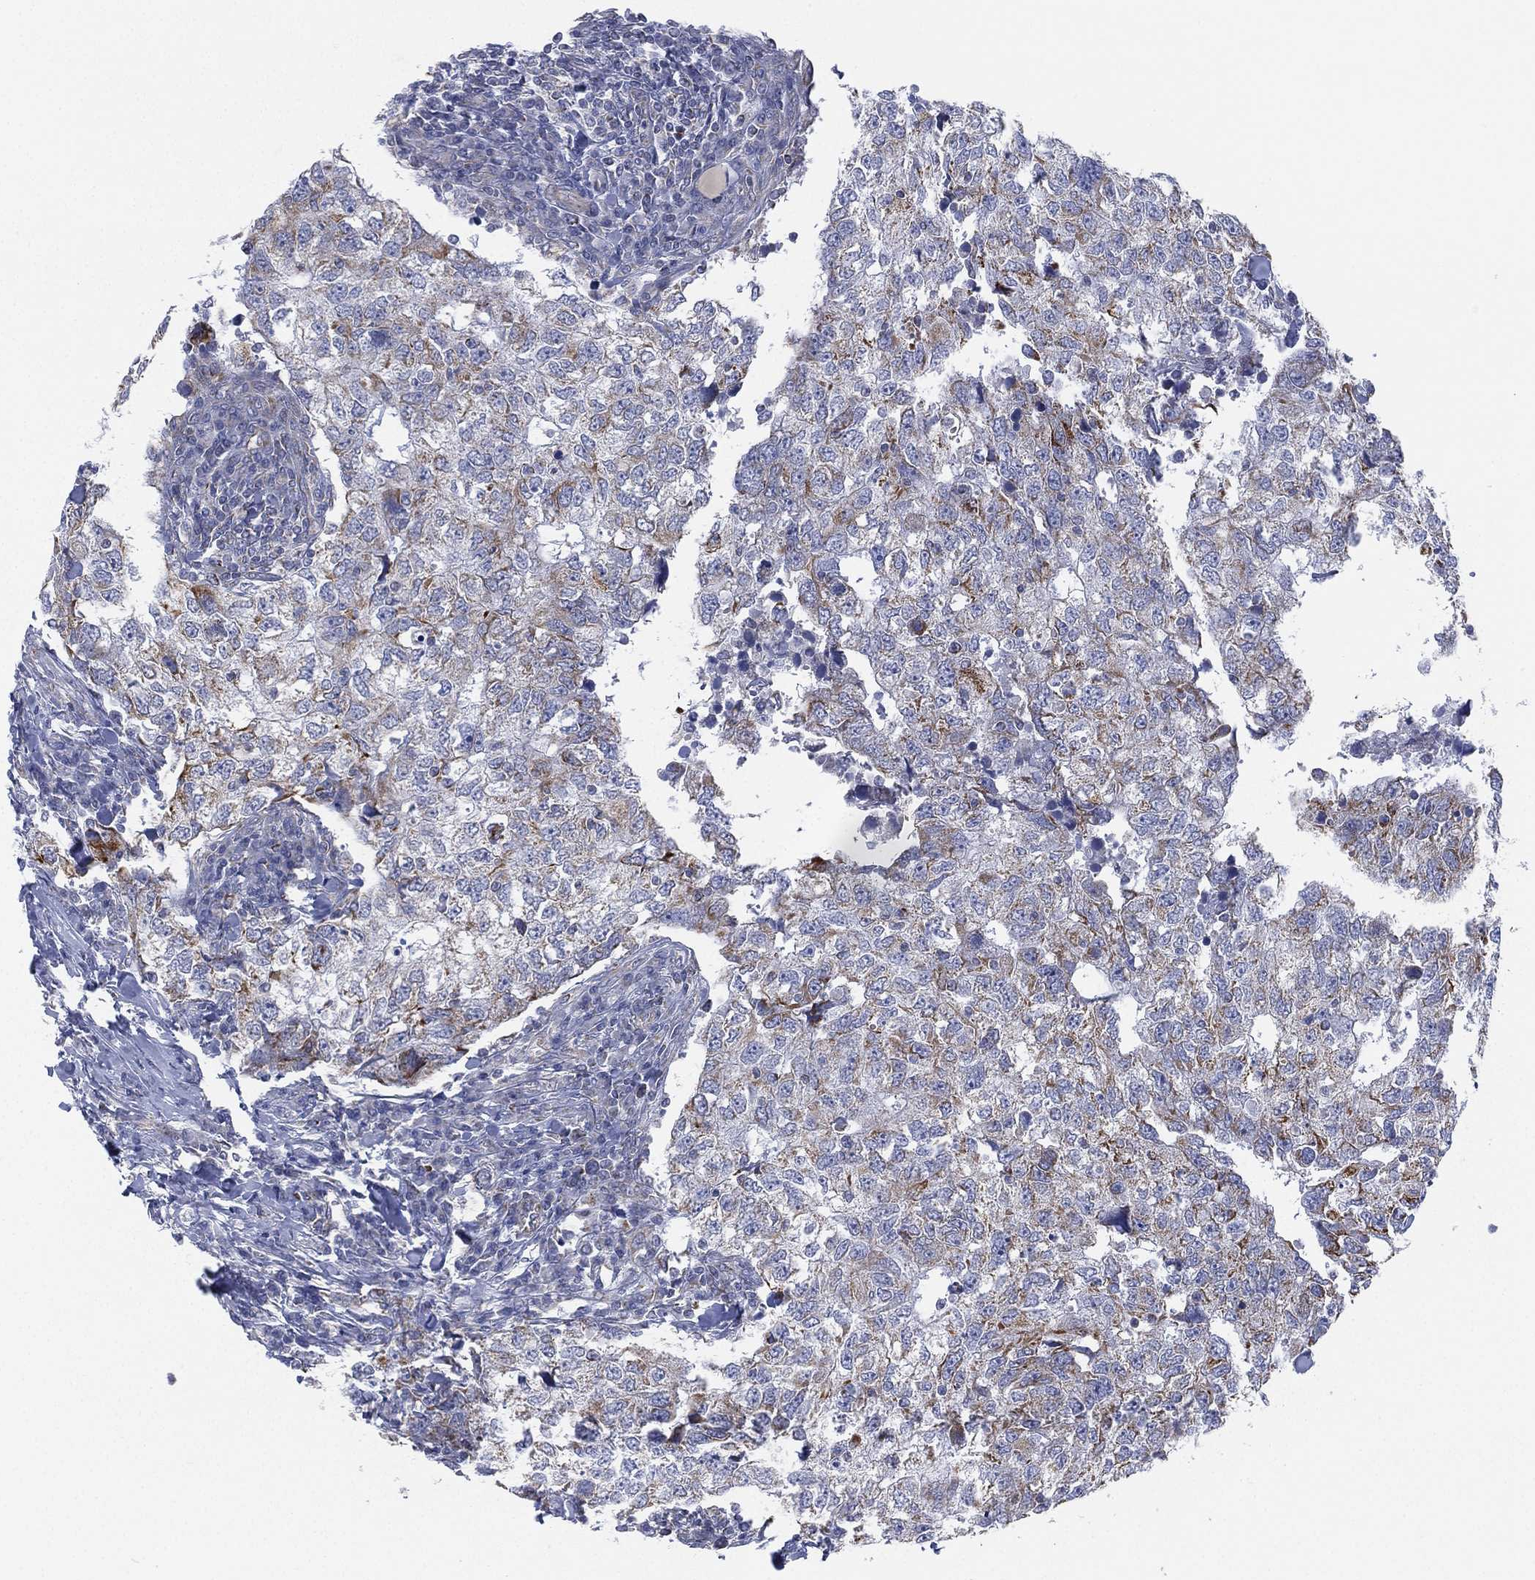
{"staining": {"intensity": "moderate", "quantity": "<25%", "location": "cytoplasmic/membranous"}, "tissue": "breast cancer", "cell_type": "Tumor cells", "image_type": "cancer", "snomed": [{"axis": "morphology", "description": "Duct carcinoma"}, {"axis": "topography", "description": "Breast"}], "caption": "IHC (DAB (3,3'-diaminobenzidine)) staining of breast cancer shows moderate cytoplasmic/membranous protein positivity in about <25% of tumor cells. The protein of interest is stained brown, and the nuclei are stained in blue (DAB IHC with brightfield microscopy, high magnification).", "gene": "INA", "patient": {"sex": "female", "age": 30}}